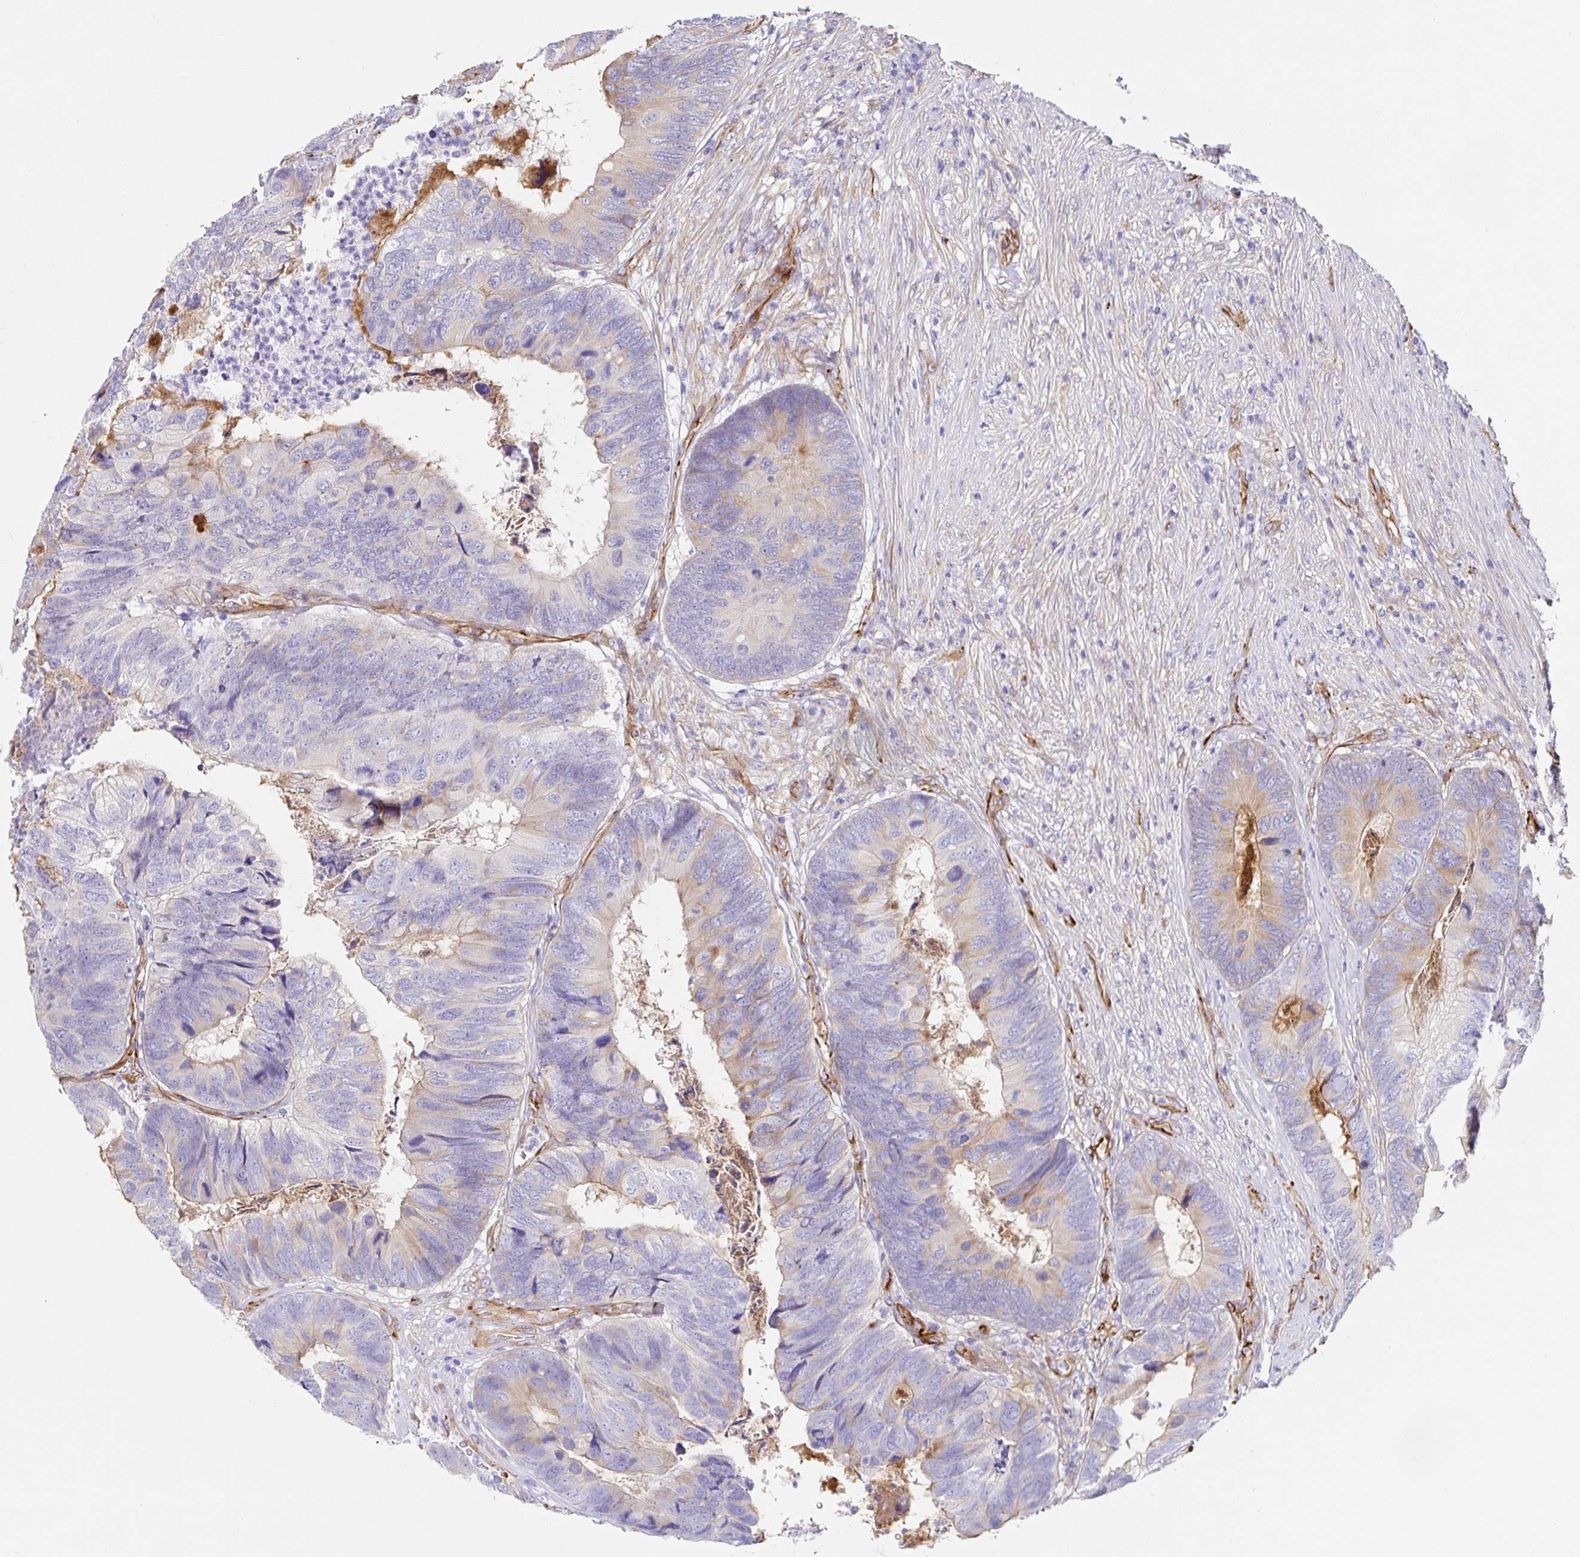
{"staining": {"intensity": "weak", "quantity": "<25%", "location": "cytoplasmic/membranous"}, "tissue": "colorectal cancer", "cell_type": "Tumor cells", "image_type": "cancer", "snomed": [{"axis": "morphology", "description": "Adenocarcinoma, NOS"}, {"axis": "topography", "description": "Colon"}], "caption": "Tumor cells are negative for protein expression in human colorectal cancer.", "gene": "DOCK1", "patient": {"sex": "female", "age": 67}}